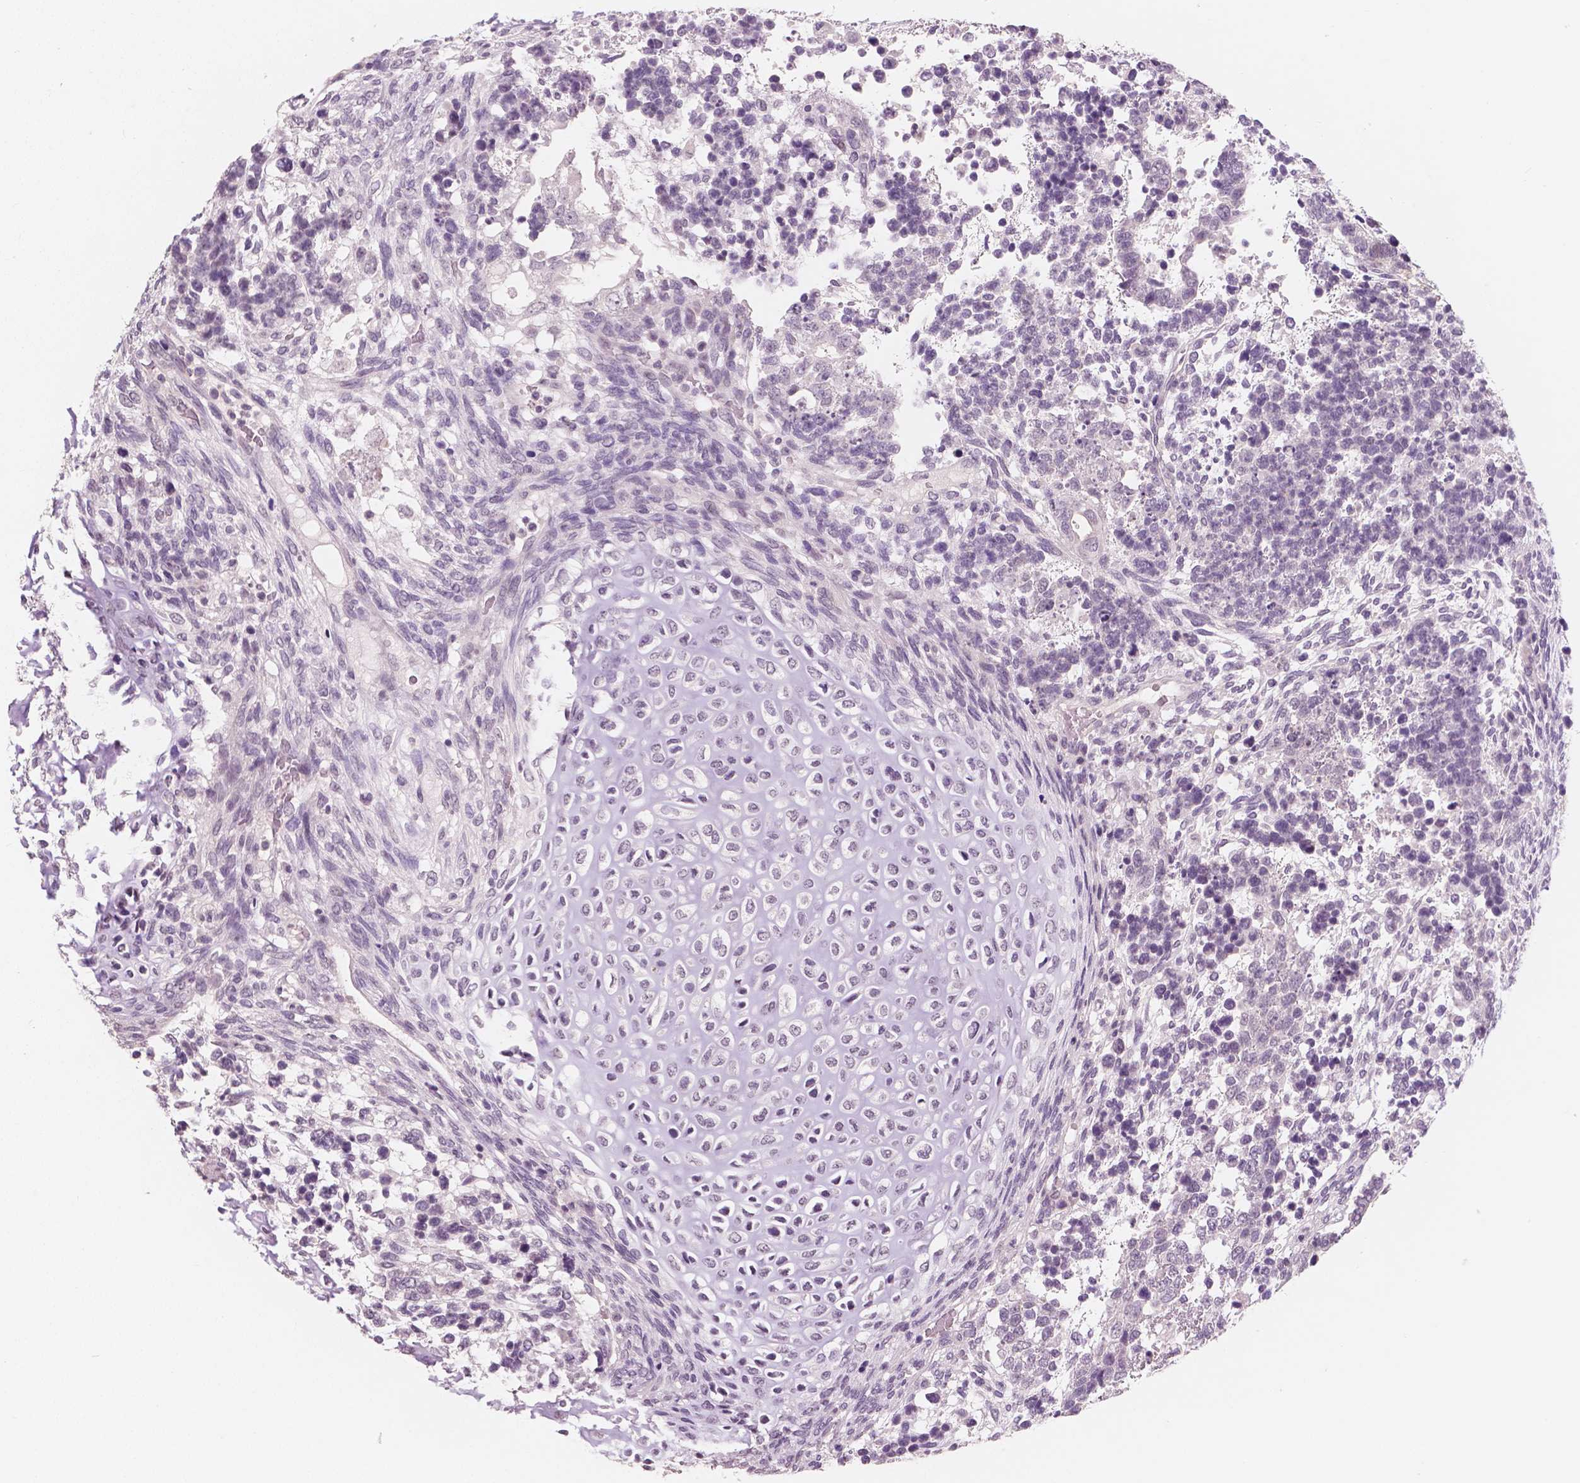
{"staining": {"intensity": "negative", "quantity": "none", "location": "none"}, "tissue": "testis cancer", "cell_type": "Tumor cells", "image_type": "cancer", "snomed": [{"axis": "morphology", "description": "Carcinoma, Embryonal, NOS"}, {"axis": "topography", "description": "Testis"}], "caption": "This is an immunohistochemistry (IHC) micrograph of human testis cancer. There is no staining in tumor cells.", "gene": "NECAB1", "patient": {"sex": "male", "age": 23}}